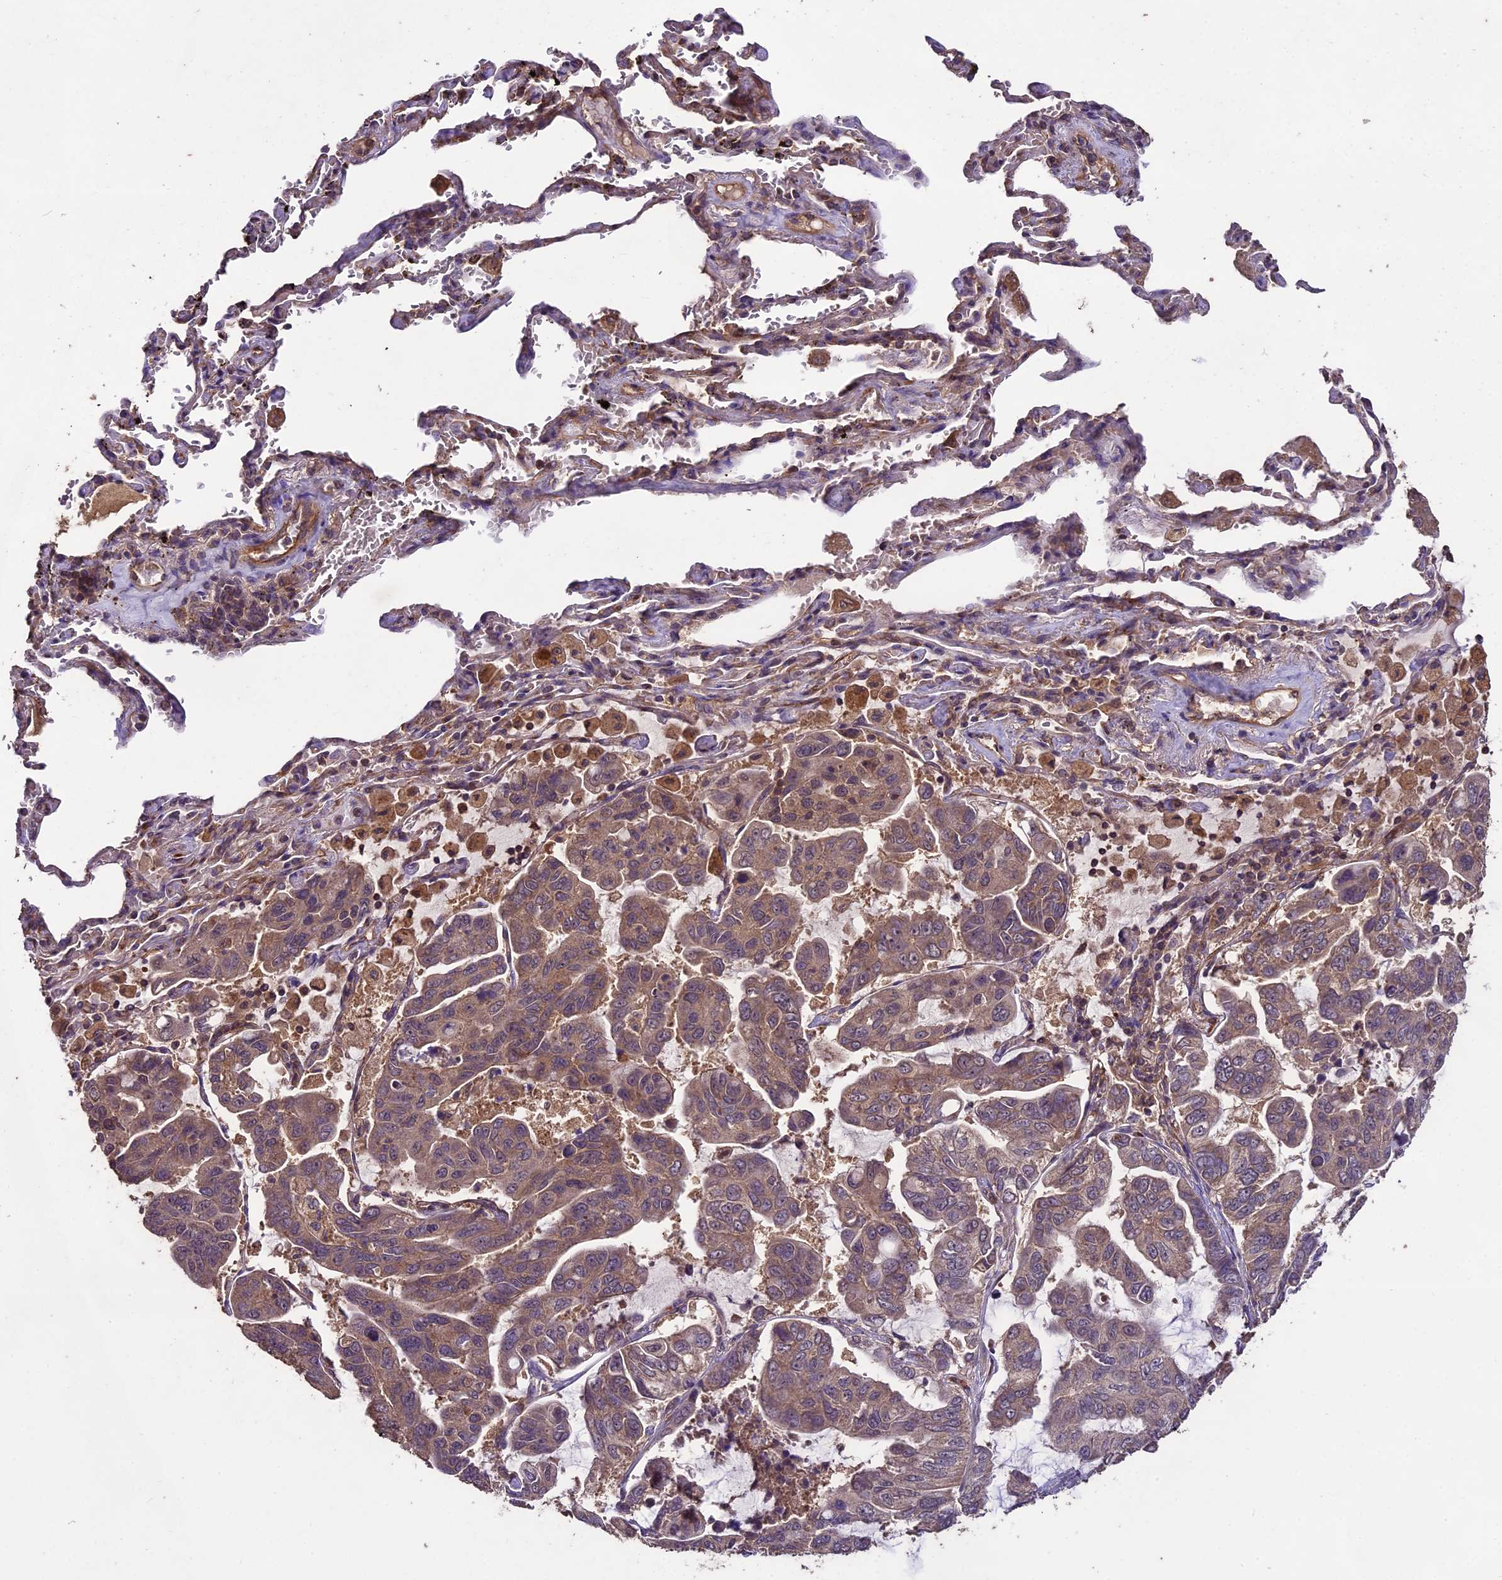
{"staining": {"intensity": "weak", "quantity": ">75%", "location": "cytoplasmic/membranous"}, "tissue": "lung cancer", "cell_type": "Tumor cells", "image_type": "cancer", "snomed": [{"axis": "morphology", "description": "Adenocarcinoma, NOS"}, {"axis": "topography", "description": "Lung"}], "caption": "Immunohistochemical staining of human lung cancer (adenocarcinoma) displays low levels of weak cytoplasmic/membranous staining in about >75% of tumor cells.", "gene": "TTLL10", "patient": {"sex": "male", "age": 64}}